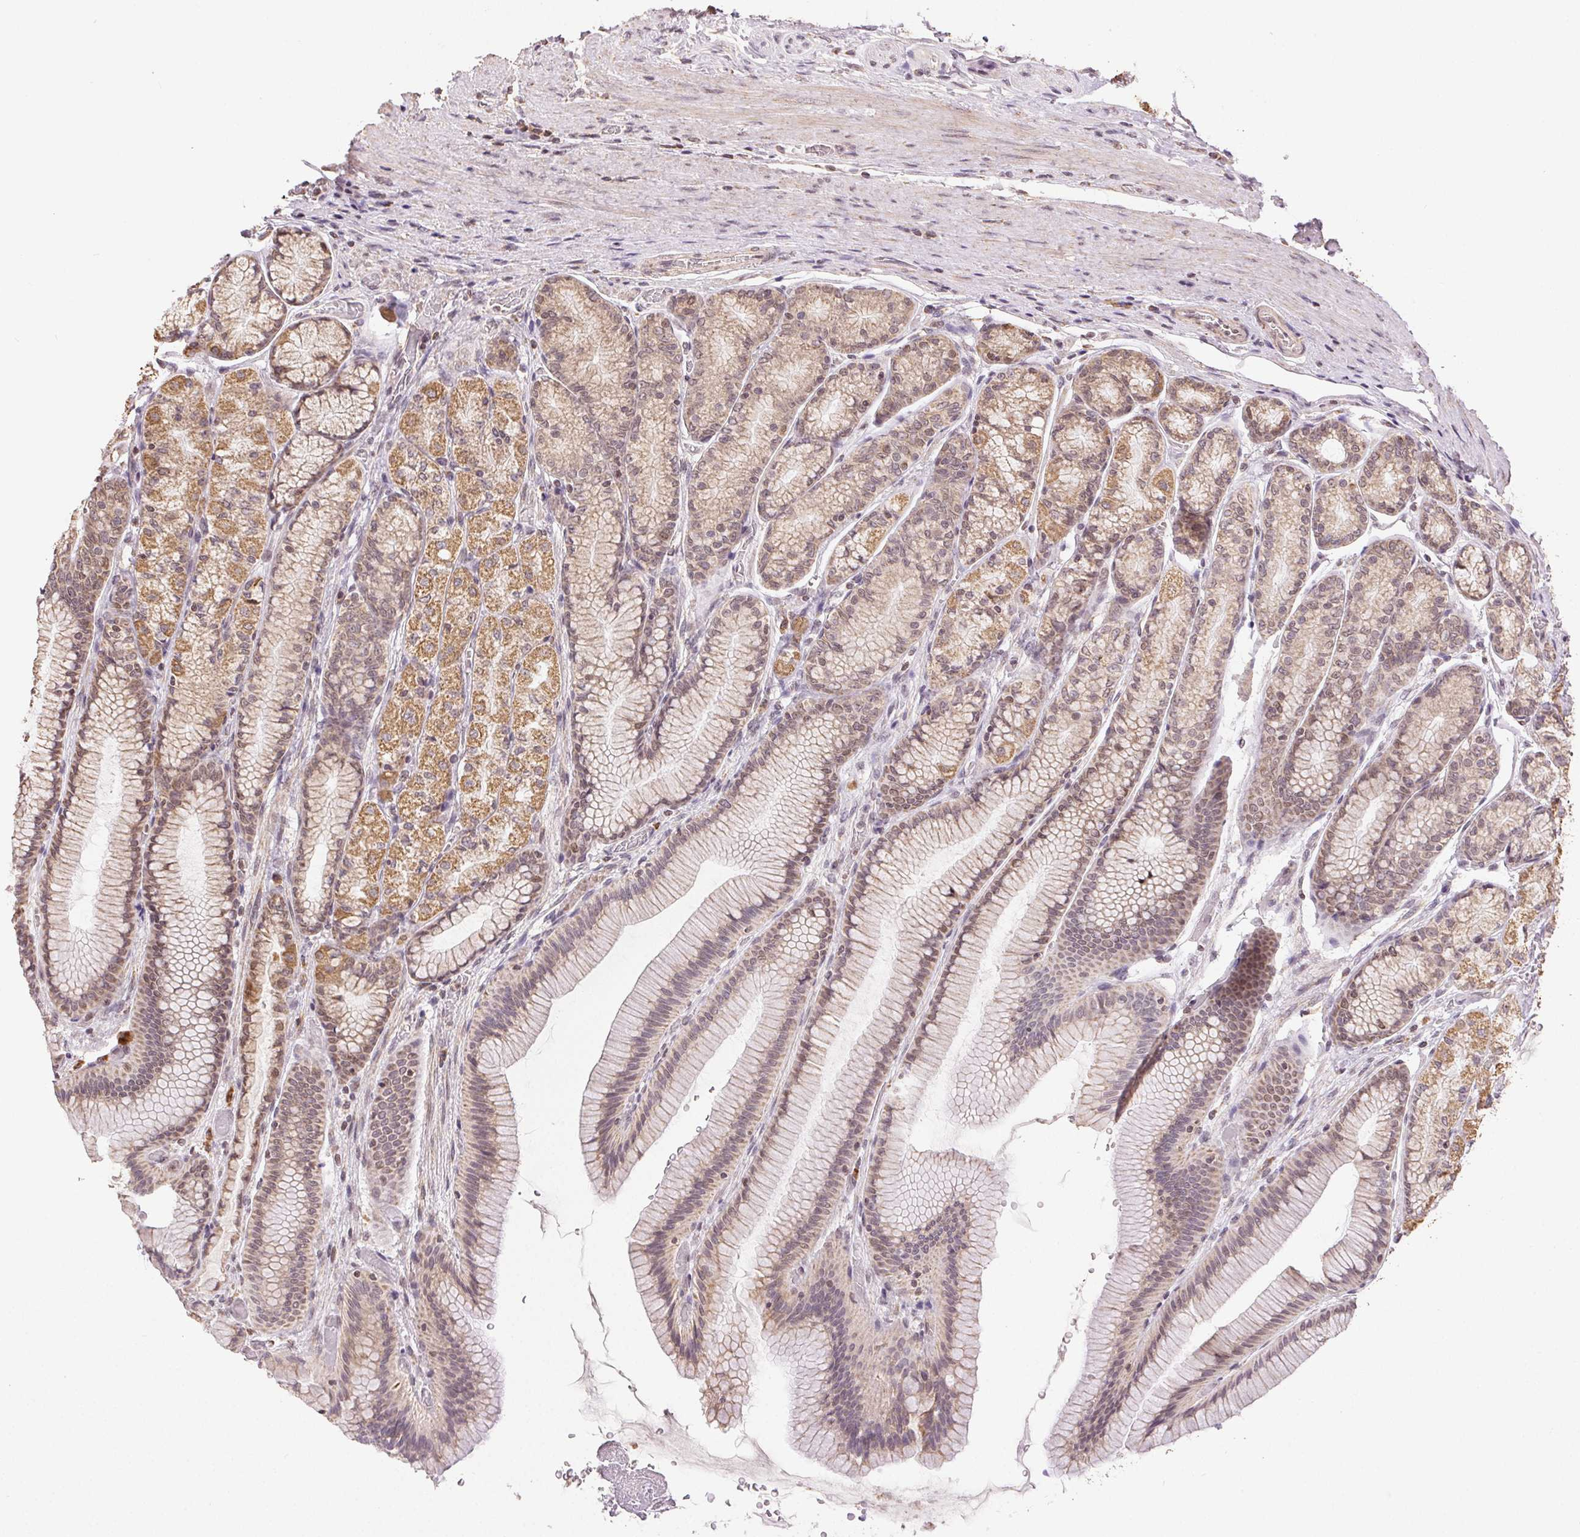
{"staining": {"intensity": "moderate", "quantity": ">75%", "location": "cytoplasmic/membranous"}, "tissue": "stomach", "cell_type": "Glandular cells", "image_type": "normal", "snomed": [{"axis": "morphology", "description": "Normal tissue, NOS"}, {"axis": "morphology", "description": "Adenocarcinoma, NOS"}, {"axis": "morphology", "description": "Adenocarcinoma, High grade"}, {"axis": "topography", "description": "Stomach, upper"}, {"axis": "topography", "description": "Stomach"}], "caption": "Immunohistochemical staining of unremarkable human stomach displays >75% levels of moderate cytoplasmic/membranous protein positivity in approximately >75% of glandular cells. (DAB IHC with brightfield microscopy, high magnification).", "gene": "PIWIL4", "patient": {"sex": "female", "age": 65}}